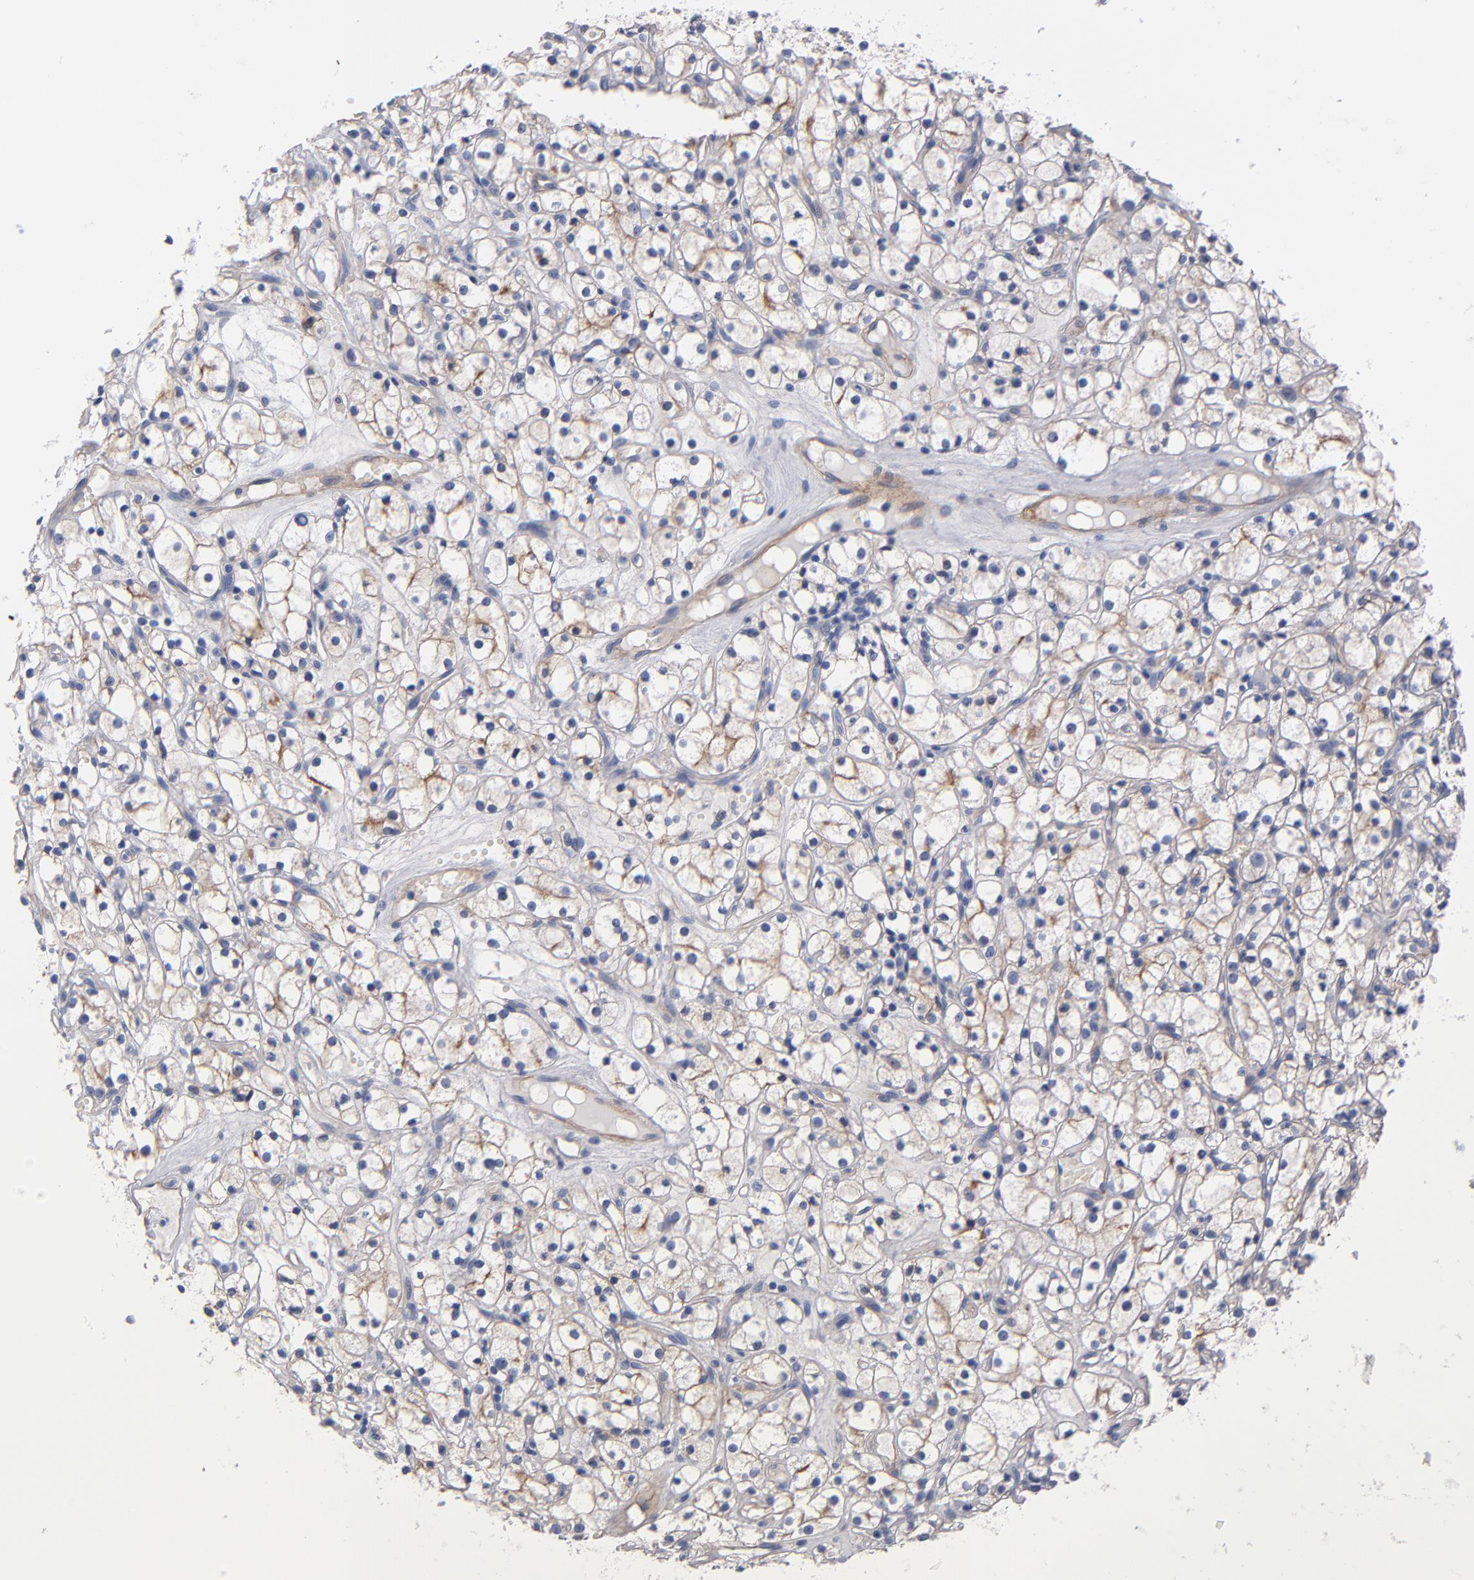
{"staining": {"intensity": "weak", "quantity": "25%-75%", "location": "cytoplasmic/membranous"}, "tissue": "renal cancer", "cell_type": "Tumor cells", "image_type": "cancer", "snomed": [{"axis": "morphology", "description": "Adenocarcinoma, NOS"}, {"axis": "topography", "description": "Kidney"}], "caption": "High-power microscopy captured an IHC histopathology image of renal cancer (adenocarcinoma), revealing weak cytoplasmic/membranous staining in approximately 25%-75% of tumor cells. The protein is stained brown, and the nuclei are stained in blue (DAB IHC with brightfield microscopy, high magnification).", "gene": "PLSCR4", "patient": {"sex": "male", "age": 61}}